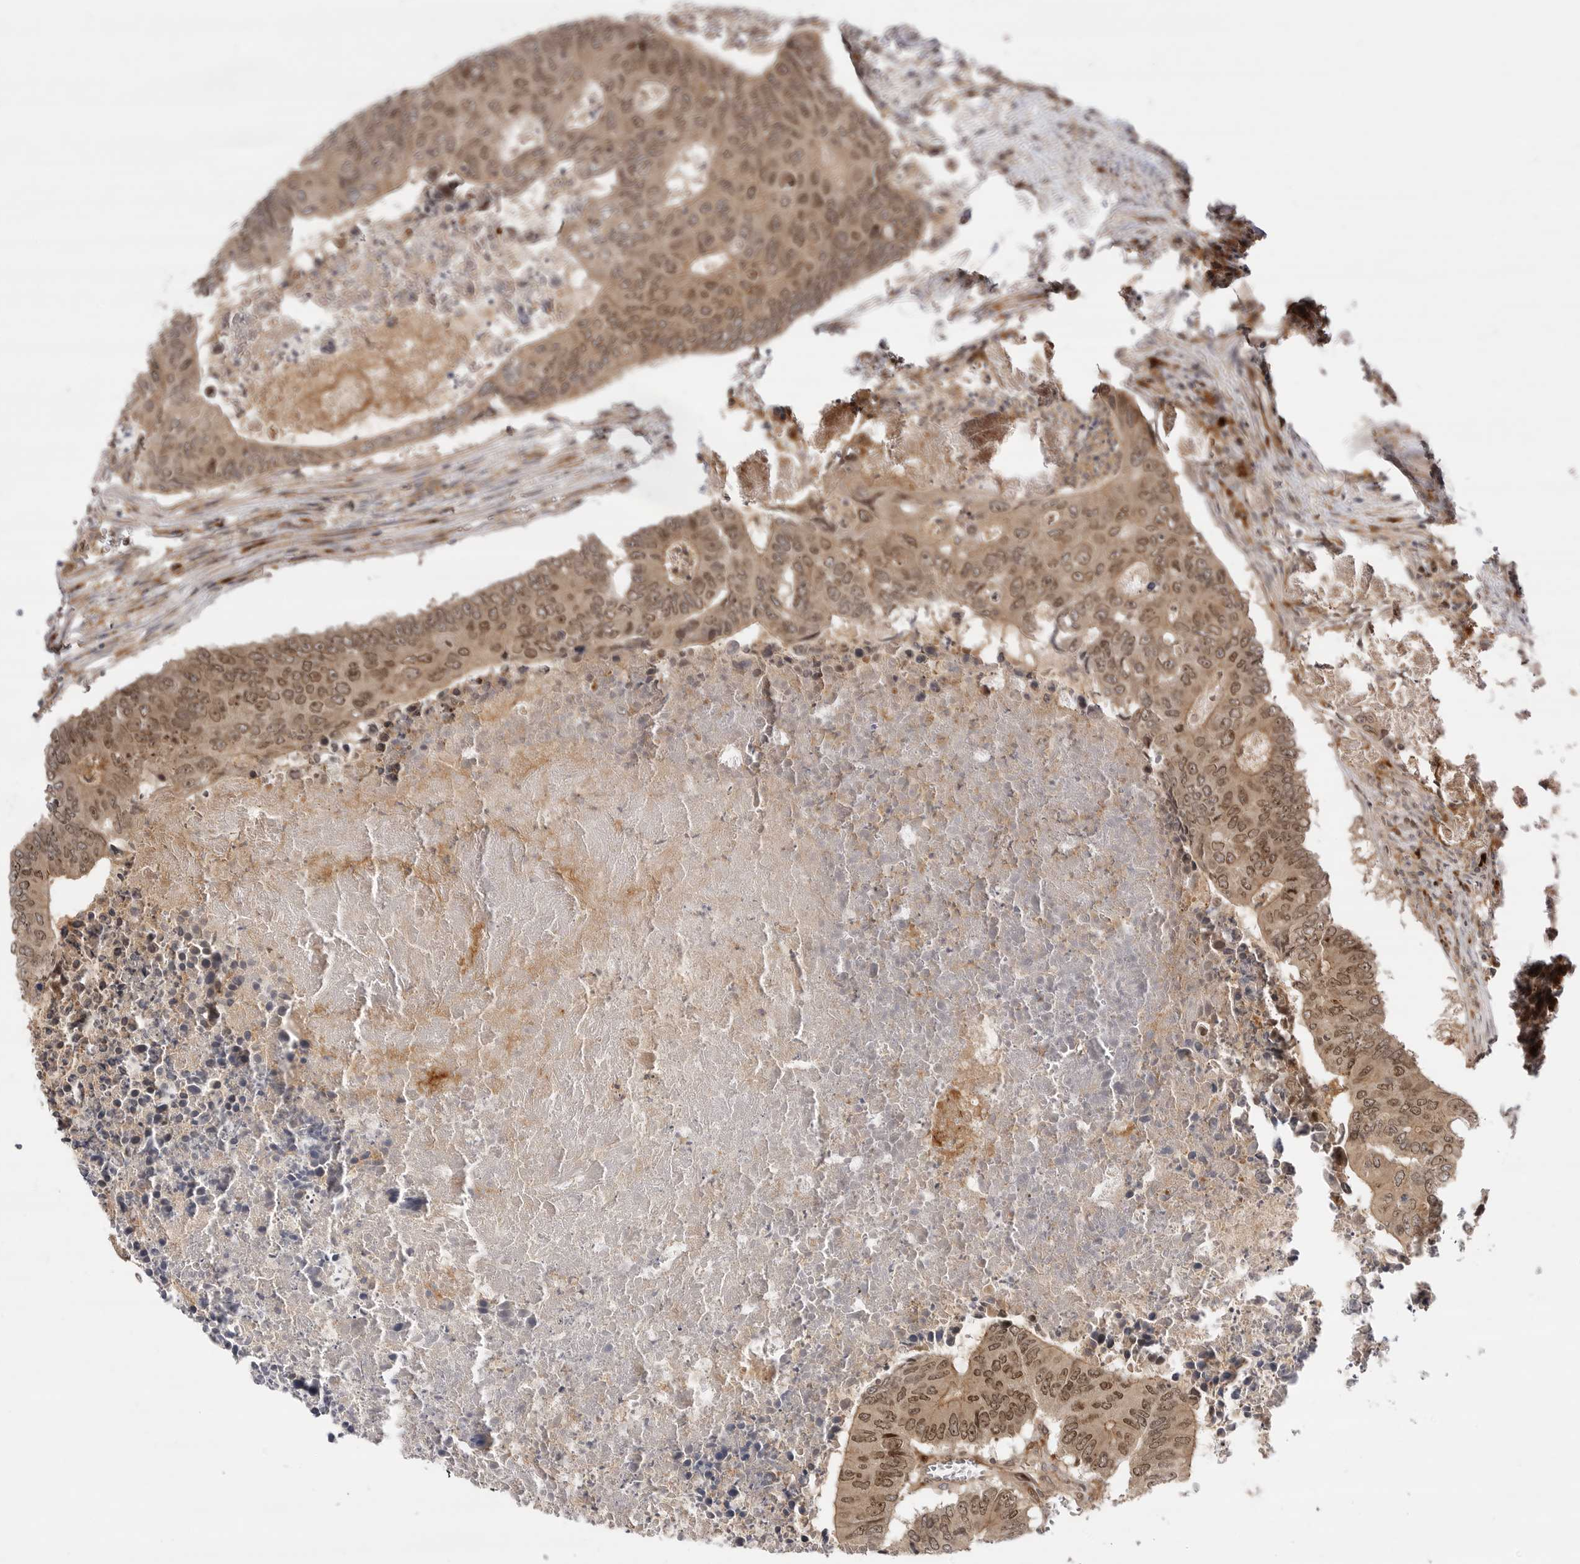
{"staining": {"intensity": "moderate", "quantity": ">75%", "location": "cytoplasmic/membranous,nuclear"}, "tissue": "colorectal cancer", "cell_type": "Tumor cells", "image_type": "cancer", "snomed": [{"axis": "morphology", "description": "Adenocarcinoma, NOS"}, {"axis": "topography", "description": "Colon"}], "caption": "Immunohistochemical staining of human colorectal cancer (adenocarcinoma) displays moderate cytoplasmic/membranous and nuclear protein expression in about >75% of tumor cells.", "gene": "CSNK1G3", "patient": {"sex": "male", "age": 87}}